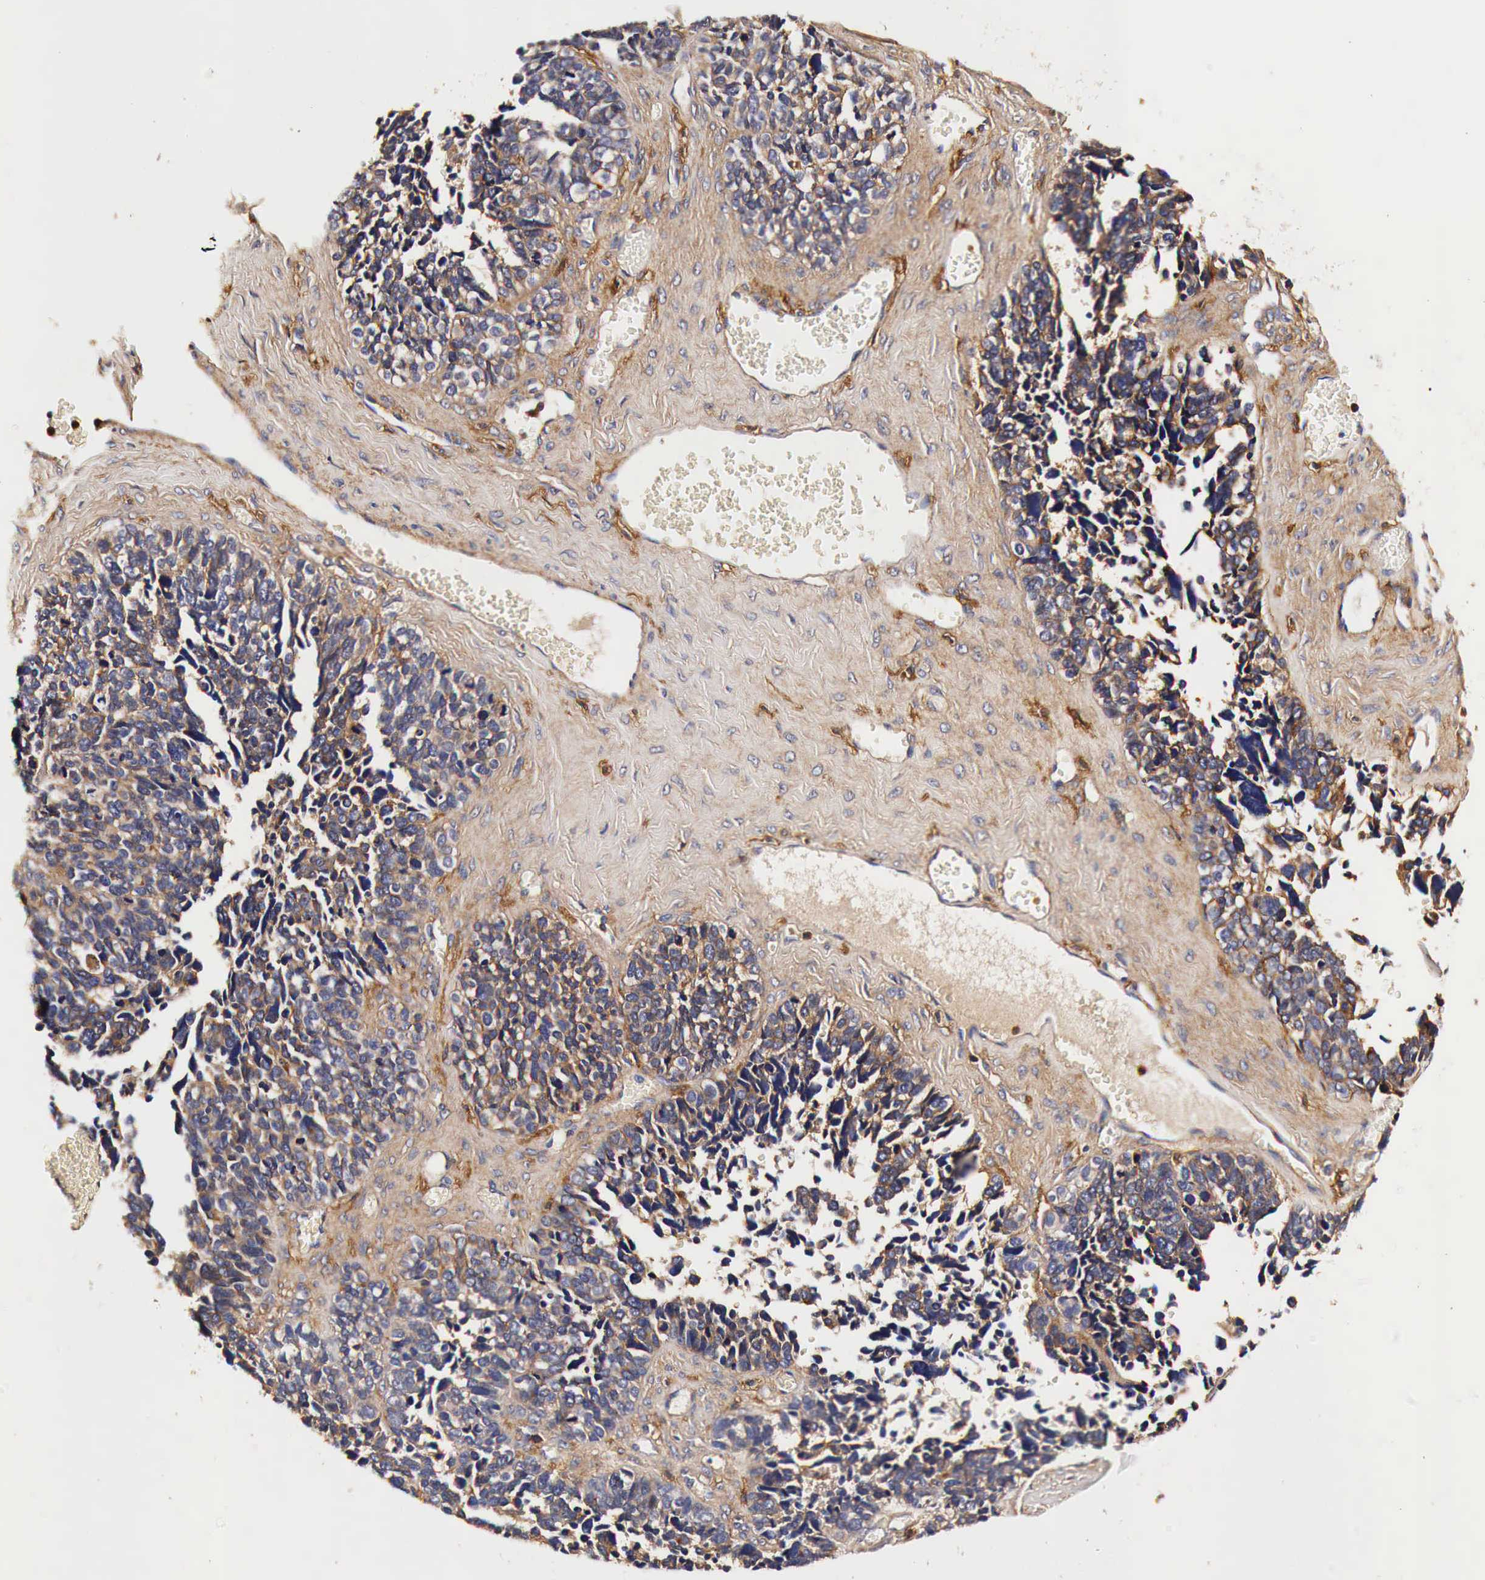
{"staining": {"intensity": "weak", "quantity": ">75%", "location": "cytoplasmic/membranous"}, "tissue": "ovarian cancer", "cell_type": "Tumor cells", "image_type": "cancer", "snomed": [{"axis": "morphology", "description": "Cystadenocarcinoma, serous, NOS"}, {"axis": "topography", "description": "Ovary"}], "caption": "The photomicrograph reveals staining of ovarian serous cystadenocarcinoma, revealing weak cytoplasmic/membranous protein expression (brown color) within tumor cells.", "gene": "RP2", "patient": {"sex": "female", "age": 77}}